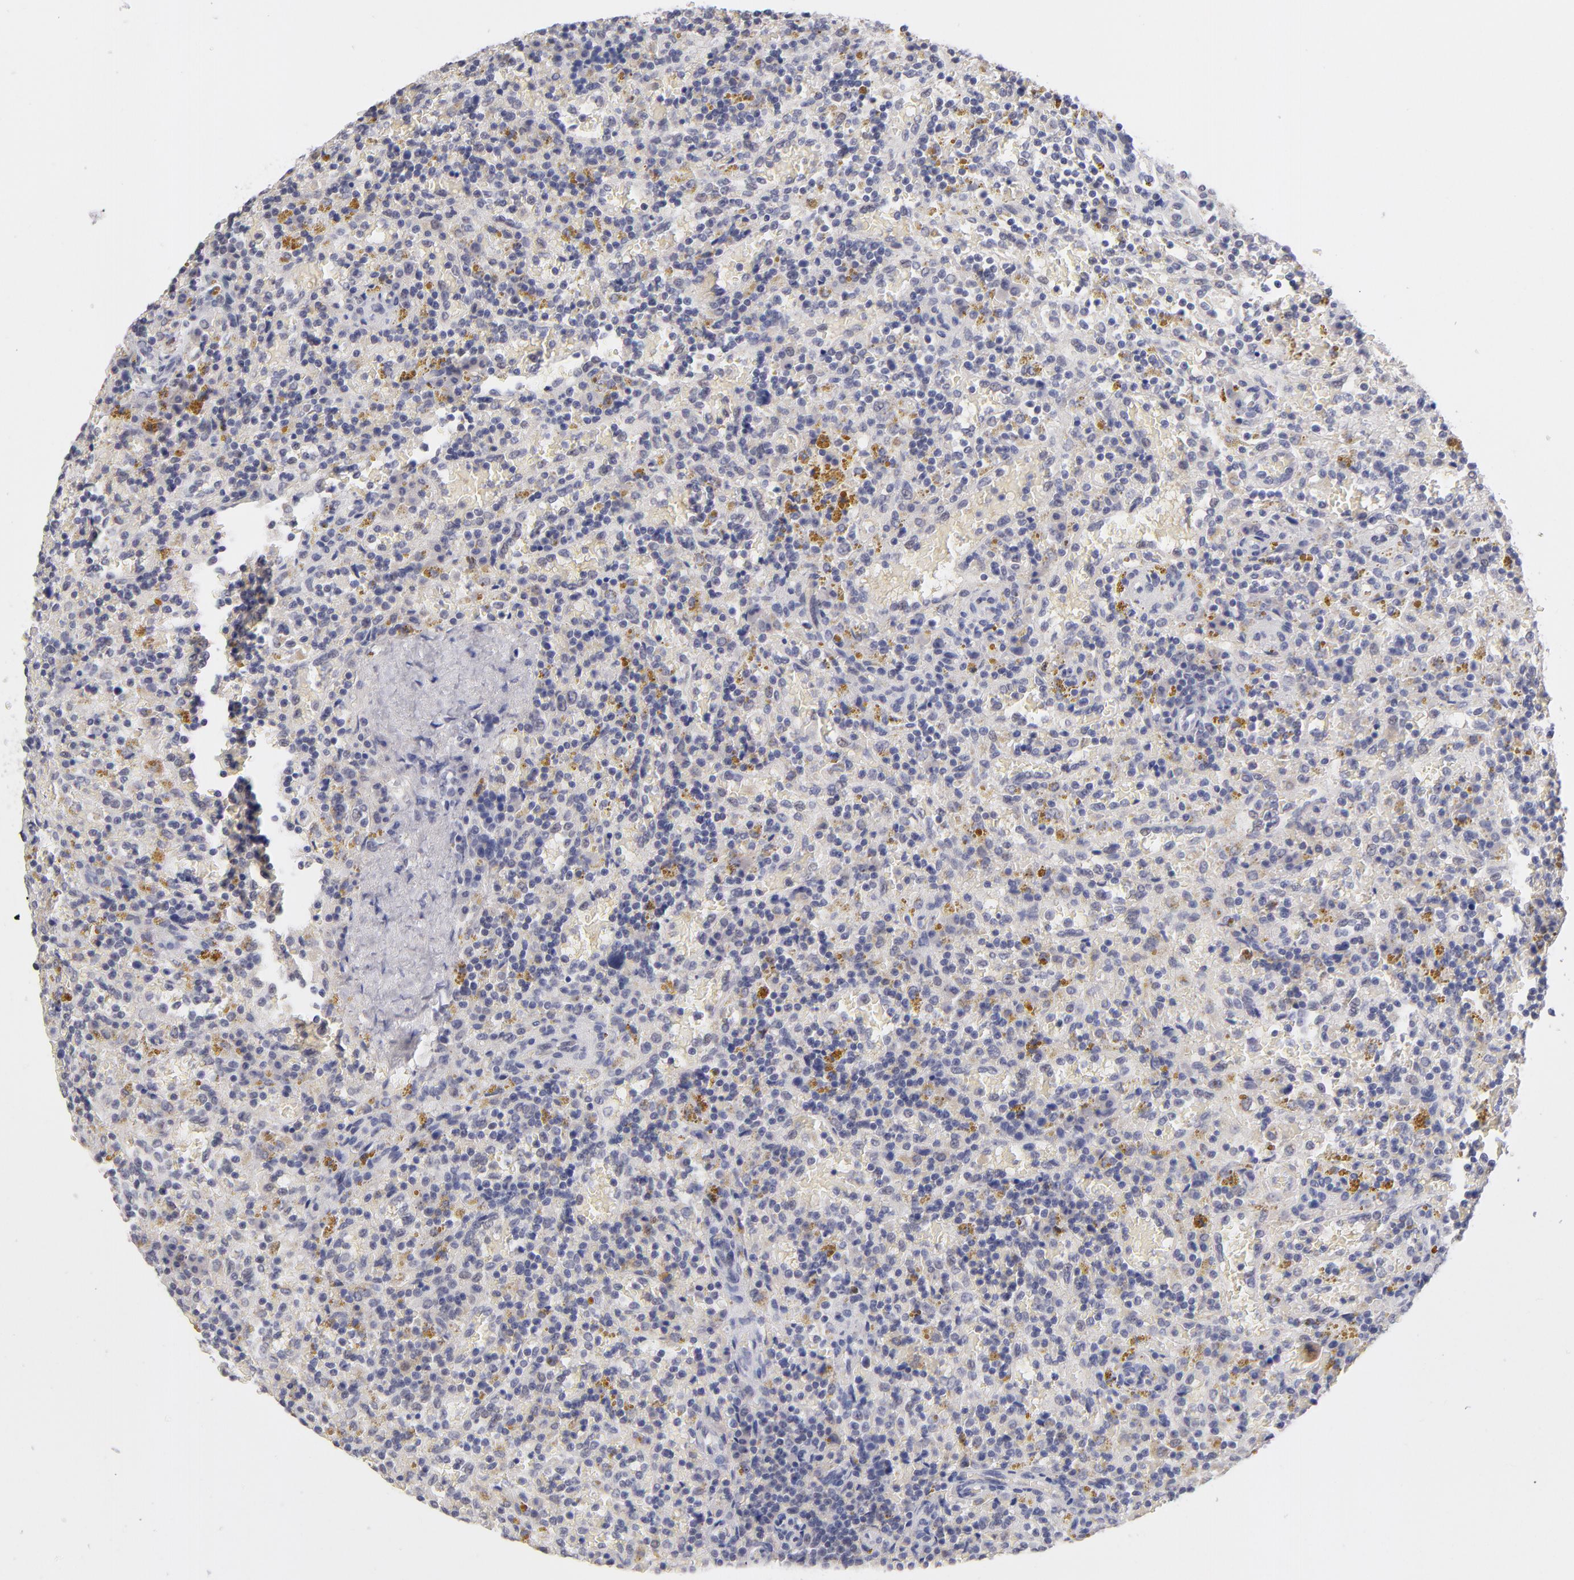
{"staining": {"intensity": "weak", "quantity": "<25%", "location": "cytoplasmic/membranous"}, "tissue": "lymphoma", "cell_type": "Tumor cells", "image_type": "cancer", "snomed": [{"axis": "morphology", "description": "Malignant lymphoma, non-Hodgkin's type, Low grade"}, {"axis": "topography", "description": "Spleen"}], "caption": "Immunohistochemistry micrograph of human lymphoma stained for a protein (brown), which displays no expression in tumor cells. The staining is performed using DAB (3,3'-diaminobenzidine) brown chromogen with nuclei counter-stained in using hematoxylin.", "gene": "TEX11", "patient": {"sex": "female", "age": 65}}